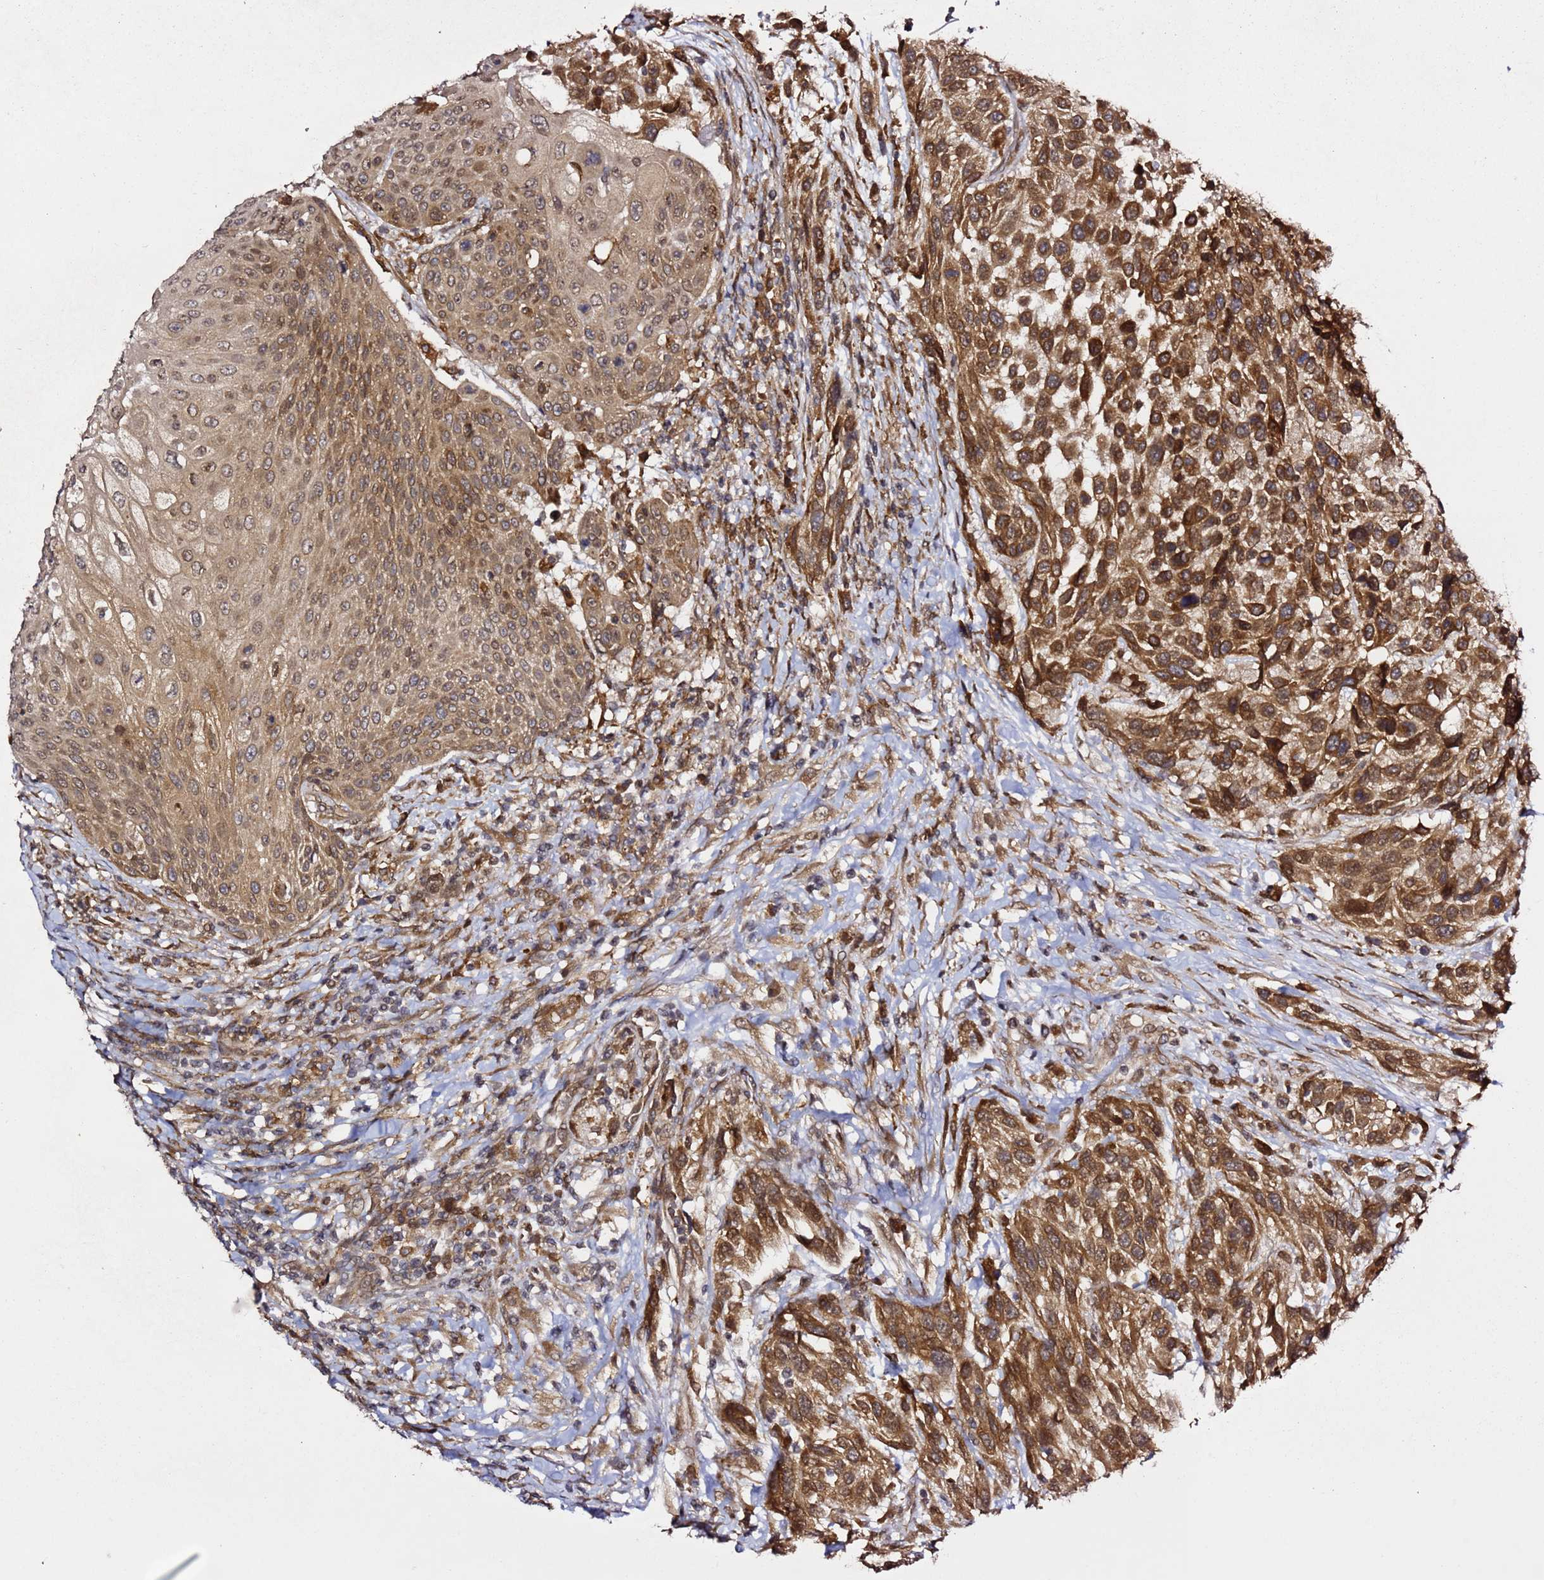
{"staining": {"intensity": "strong", "quantity": ">75%", "location": "cytoplasmic/membranous"}, "tissue": "urothelial cancer", "cell_type": "Tumor cells", "image_type": "cancer", "snomed": [{"axis": "morphology", "description": "Urothelial carcinoma, High grade"}, {"axis": "topography", "description": "Urinary bladder"}], "caption": "A brown stain shows strong cytoplasmic/membranous positivity of a protein in high-grade urothelial carcinoma tumor cells. The protein of interest is shown in brown color, while the nuclei are stained blue.", "gene": "PRKAB2", "patient": {"sex": "female", "age": 70}}